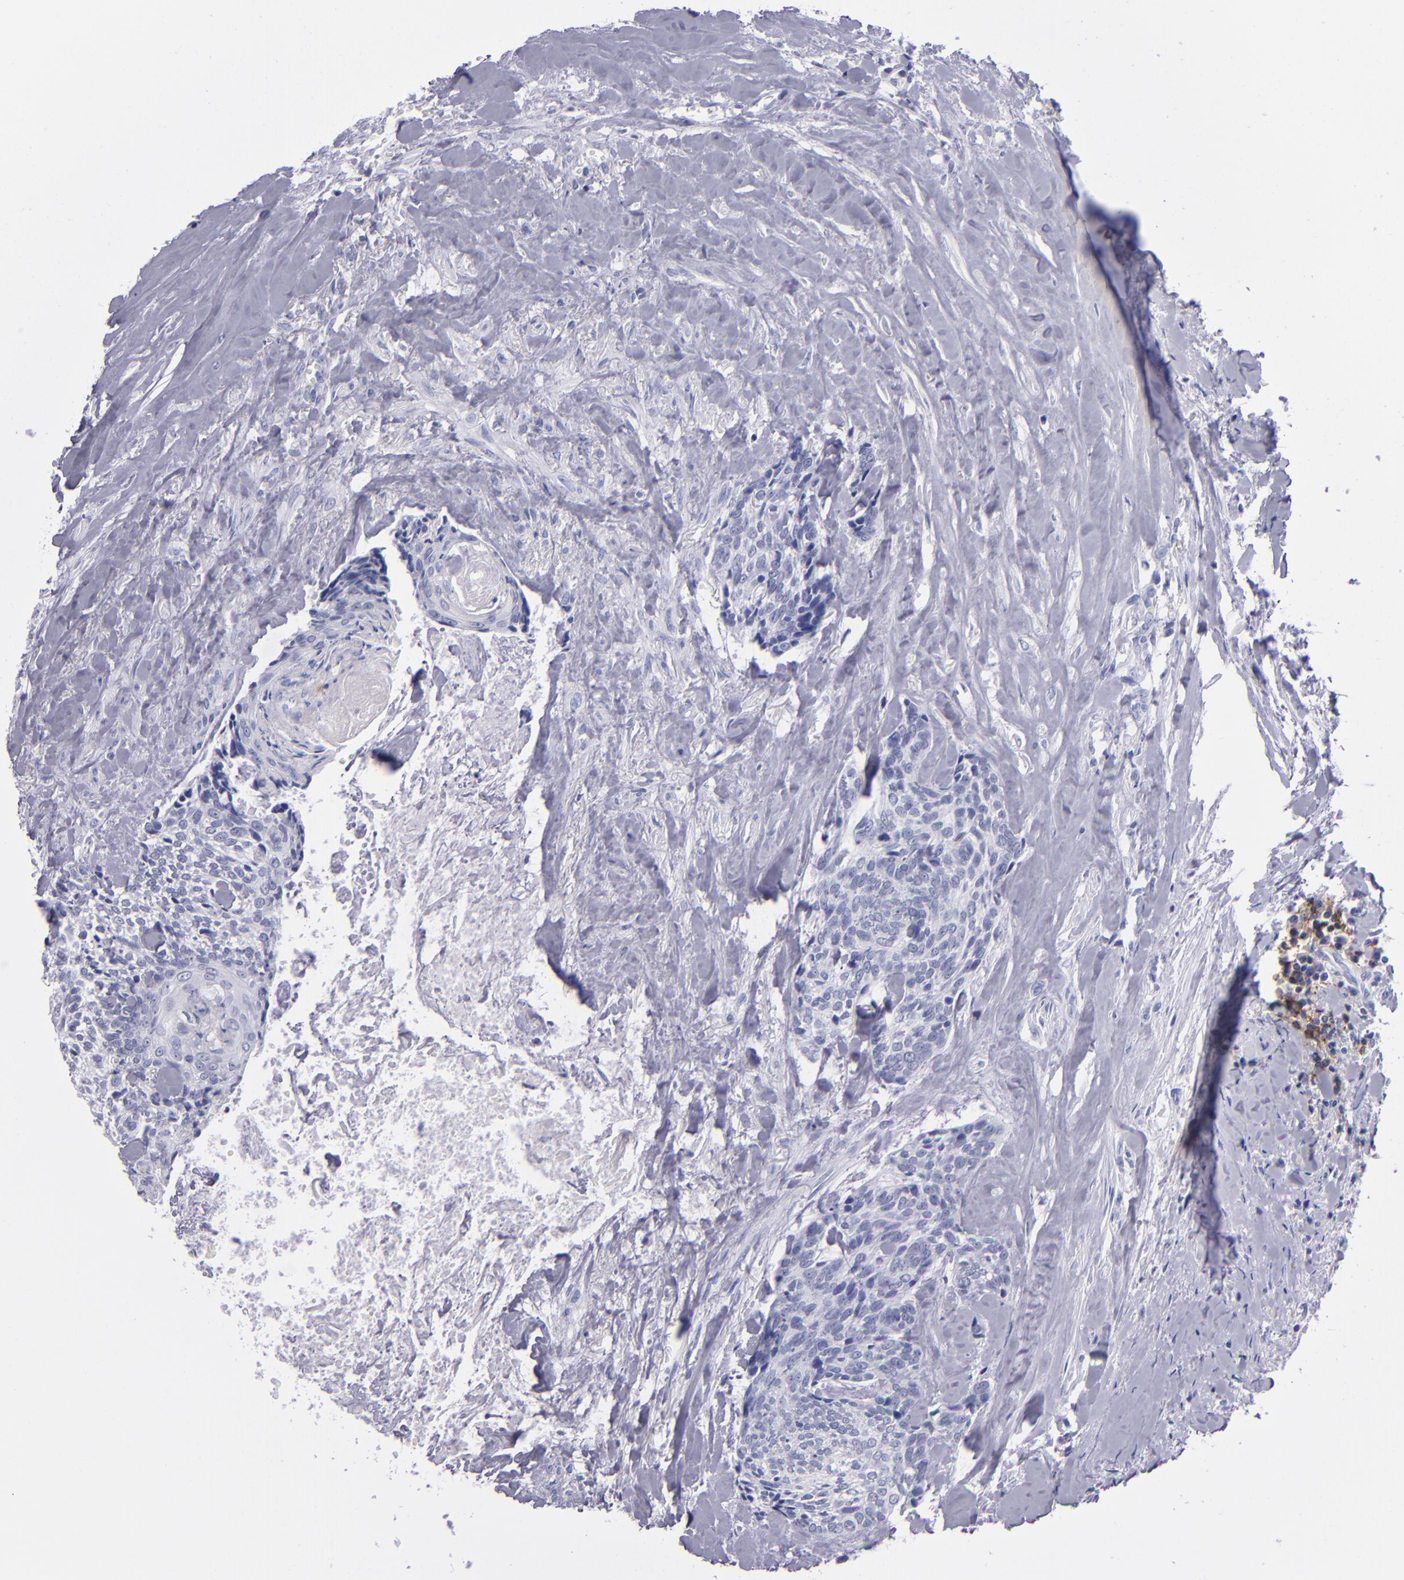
{"staining": {"intensity": "negative", "quantity": "none", "location": "none"}, "tissue": "head and neck cancer", "cell_type": "Tumor cells", "image_type": "cancer", "snomed": [{"axis": "morphology", "description": "Squamous cell carcinoma, NOS"}, {"axis": "topography", "description": "Salivary gland"}, {"axis": "topography", "description": "Head-Neck"}], "caption": "This histopathology image is of squamous cell carcinoma (head and neck) stained with immunohistochemistry (IHC) to label a protein in brown with the nuclei are counter-stained blue. There is no expression in tumor cells.", "gene": "CD37", "patient": {"sex": "male", "age": 70}}